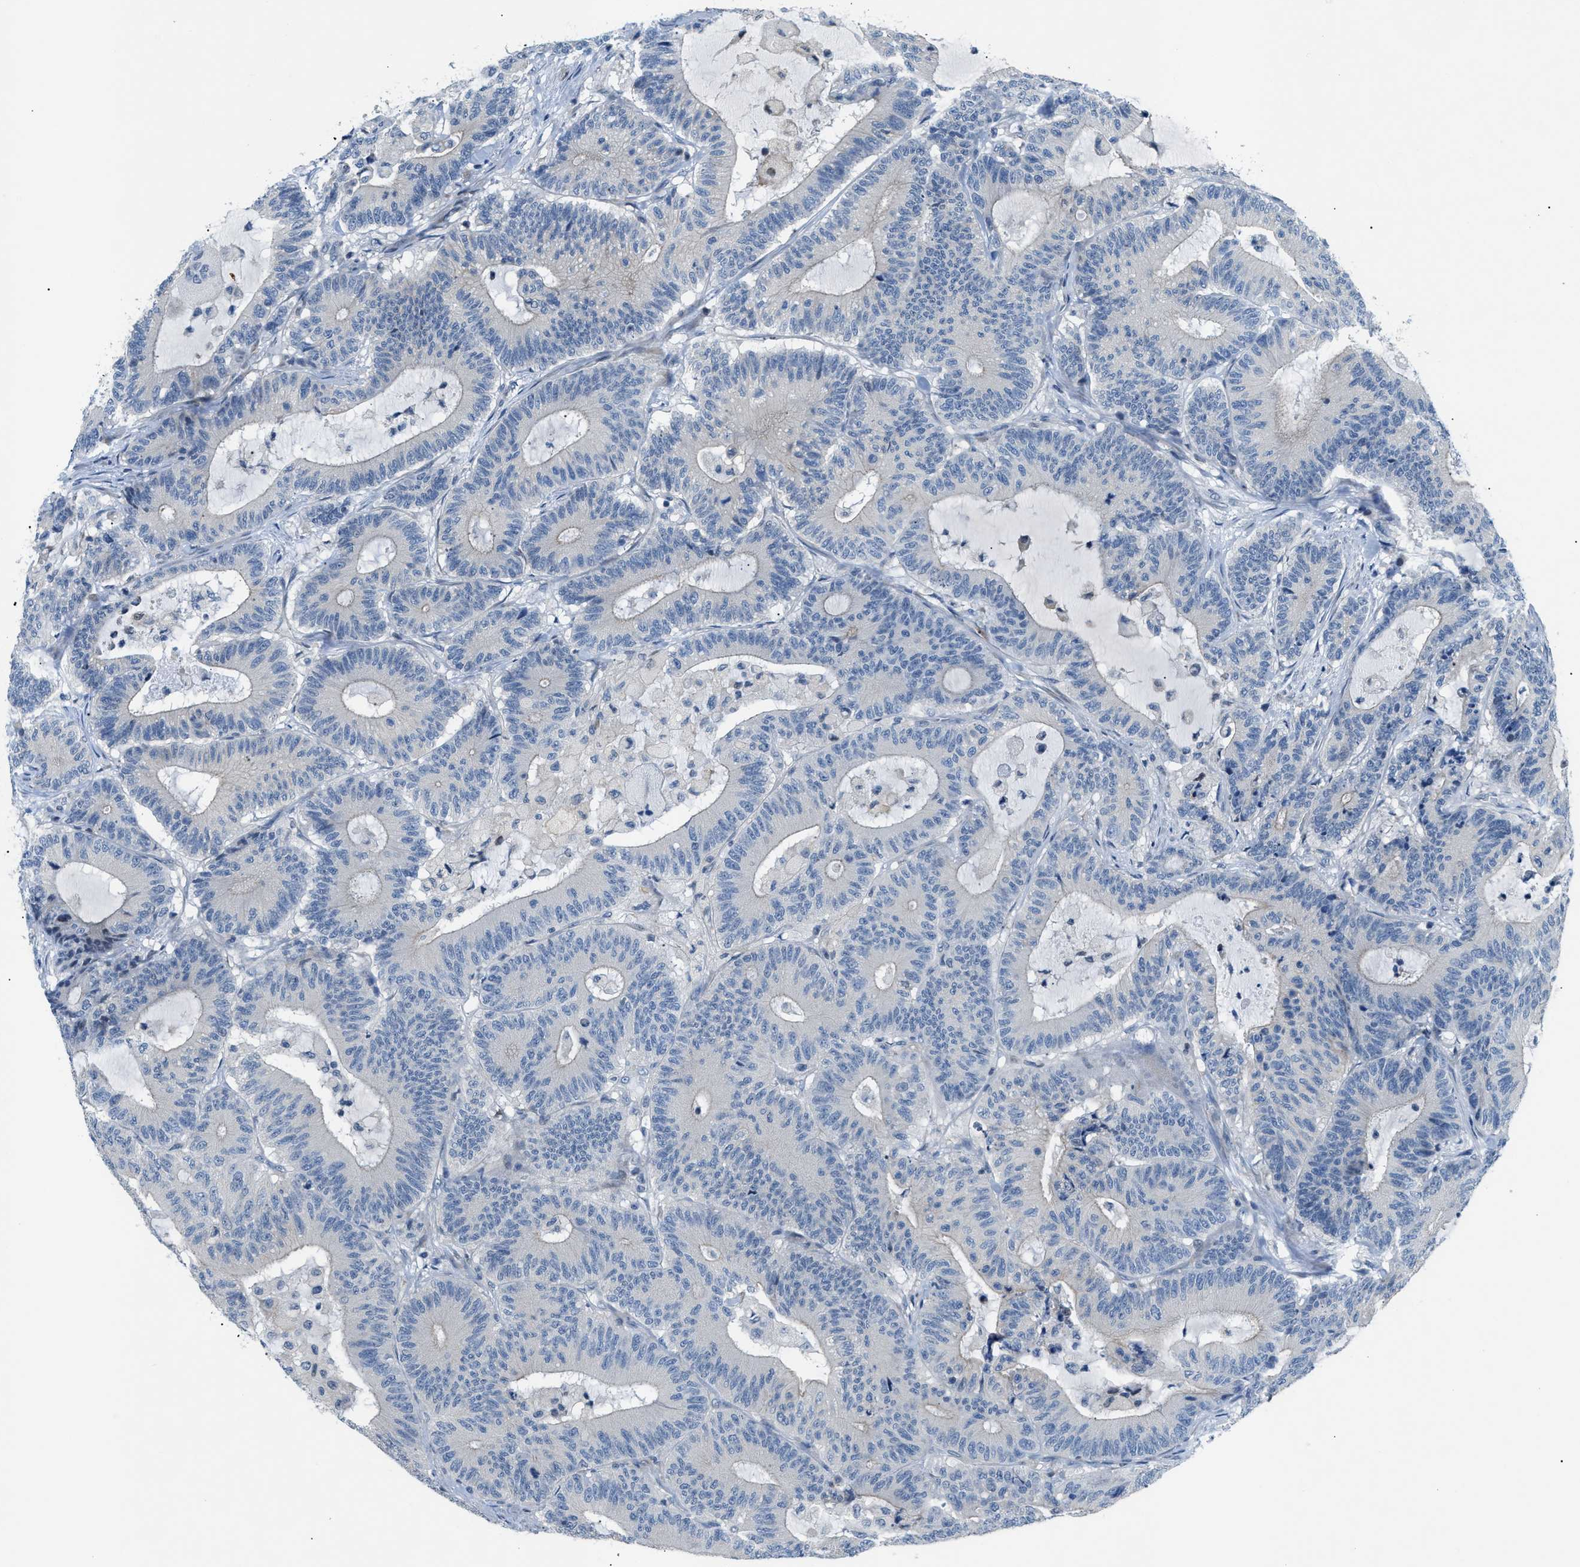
{"staining": {"intensity": "negative", "quantity": "none", "location": "none"}, "tissue": "colorectal cancer", "cell_type": "Tumor cells", "image_type": "cancer", "snomed": [{"axis": "morphology", "description": "Adenocarcinoma, NOS"}, {"axis": "topography", "description": "Colon"}], "caption": "The immunohistochemistry (IHC) histopathology image has no significant staining in tumor cells of colorectal cancer (adenocarcinoma) tissue.", "gene": "FDCSP", "patient": {"sex": "female", "age": 84}}